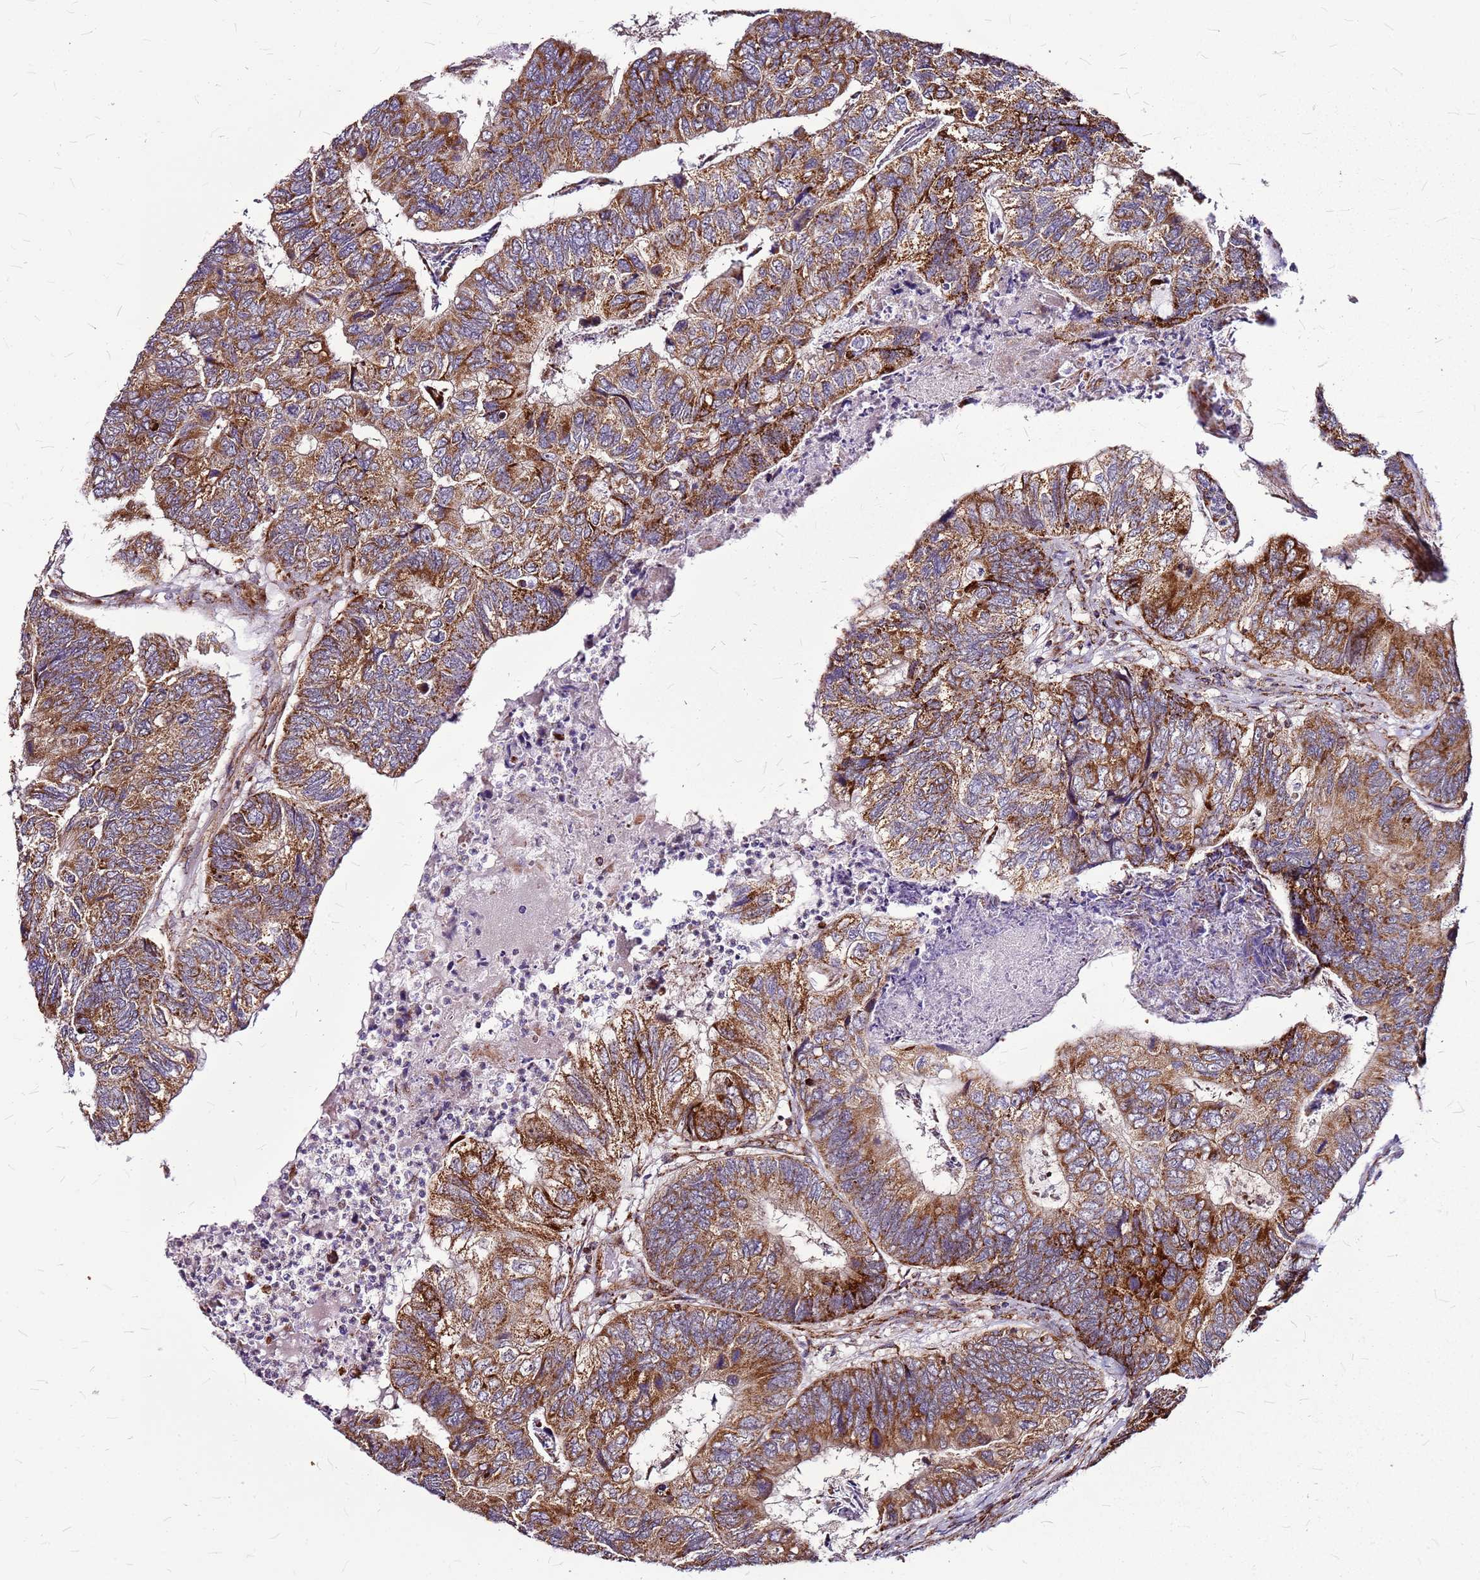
{"staining": {"intensity": "strong", "quantity": ">75%", "location": "cytoplasmic/membranous"}, "tissue": "colorectal cancer", "cell_type": "Tumor cells", "image_type": "cancer", "snomed": [{"axis": "morphology", "description": "Adenocarcinoma, NOS"}, {"axis": "topography", "description": "Colon"}], "caption": "IHC image of neoplastic tissue: adenocarcinoma (colorectal) stained using IHC displays high levels of strong protein expression localized specifically in the cytoplasmic/membranous of tumor cells, appearing as a cytoplasmic/membranous brown color.", "gene": "OR51T1", "patient": {"sex": "female", "age": 67}}